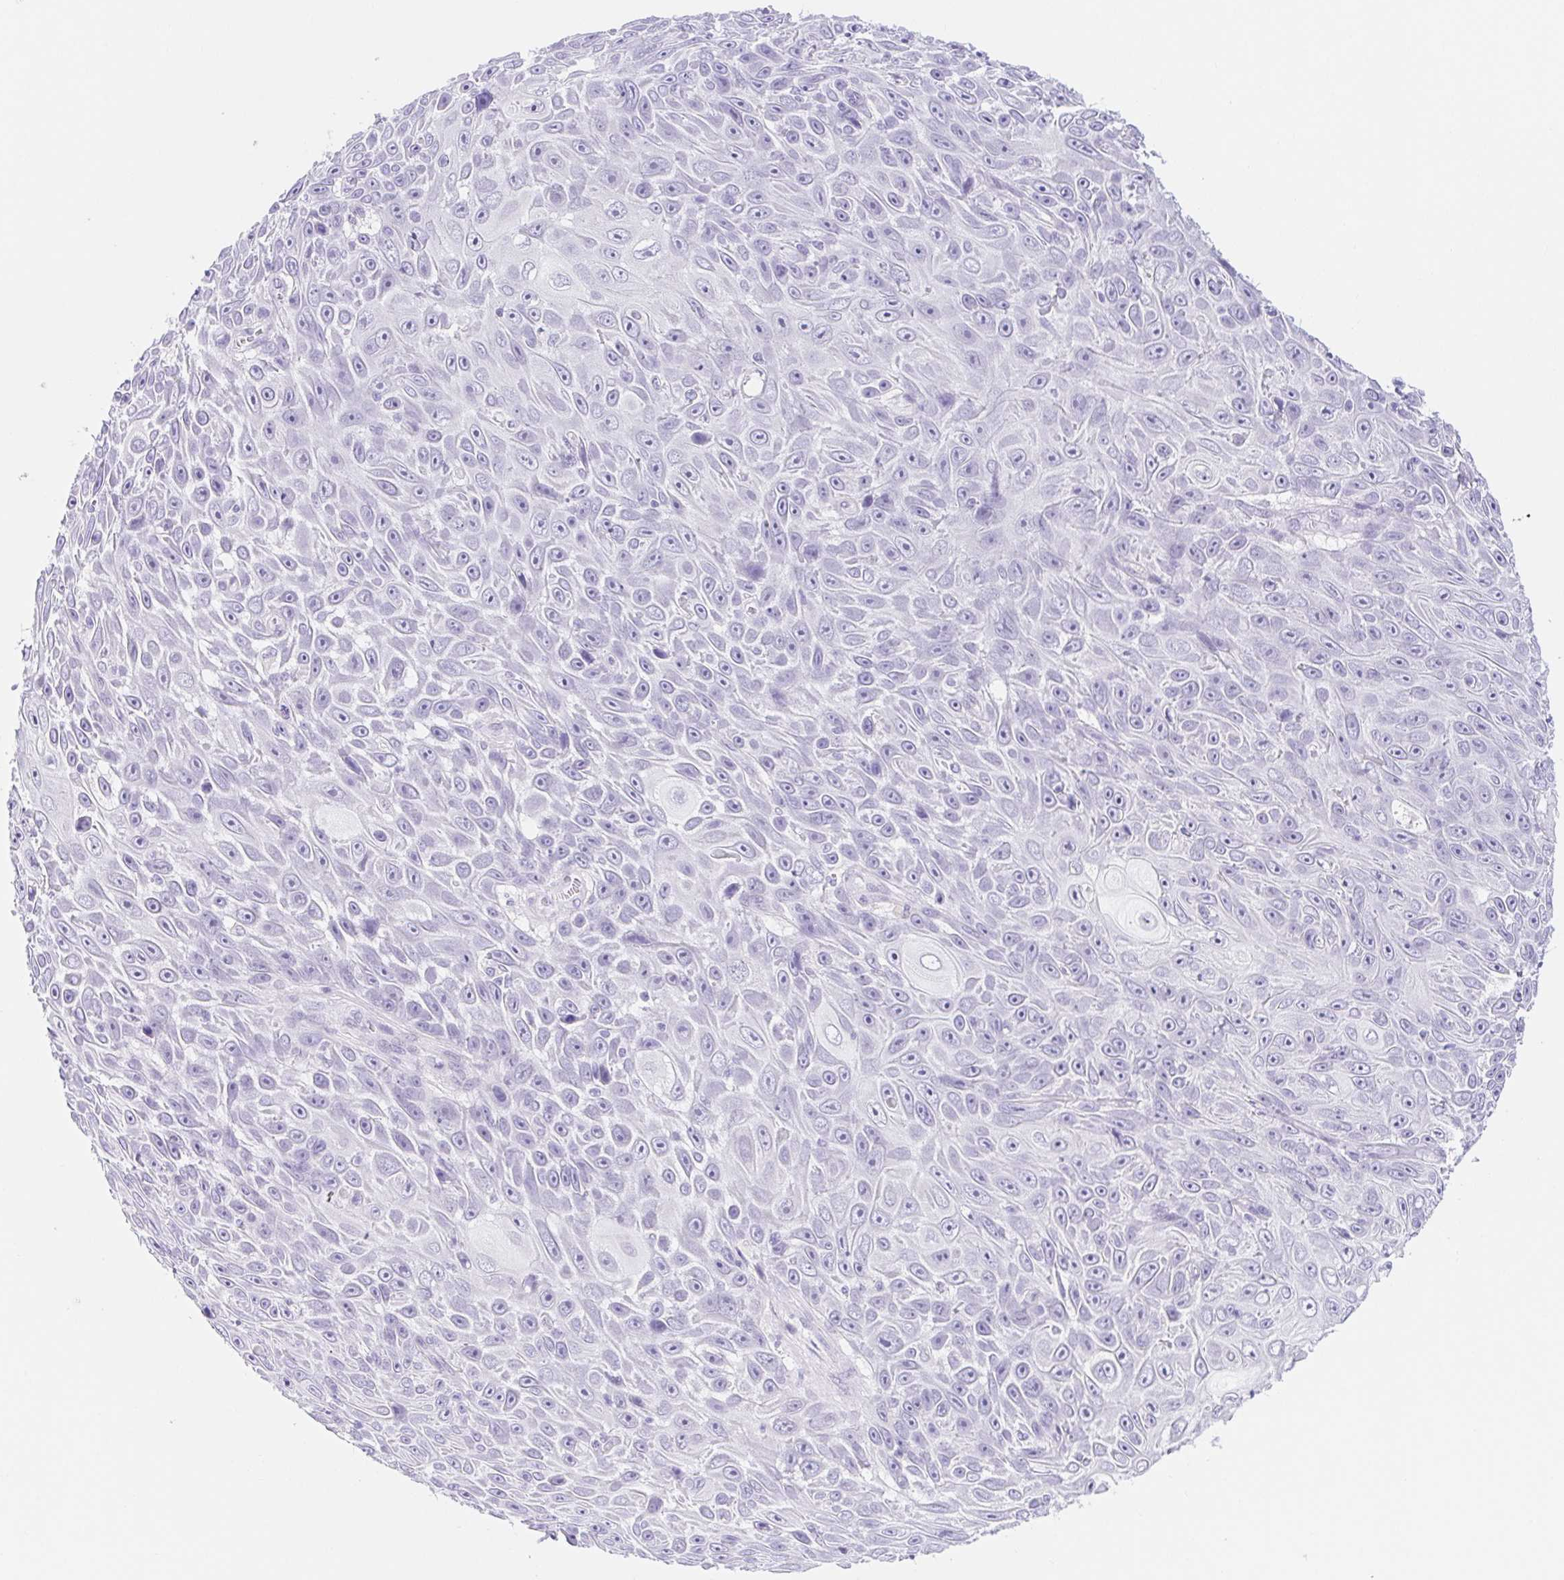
{"staining": {"intensity": "negative", "quantity": "none", "location": "none"}, "tissue": "skin cancer", "cell_type": "Tumor cells", "image_type": "cancer", "snomed": [{"axis": "morphology", "description": "Squamous cell carcinoma, NOS"}, {"axis": "topography", "description": "Skin"}], "caption": "The immunohistochemistry (IHC) image has no significant expression in tumor cells of skin cancer tissue.", "gene": "CAND1", "patient": {"sex": "male", "age": 82}}